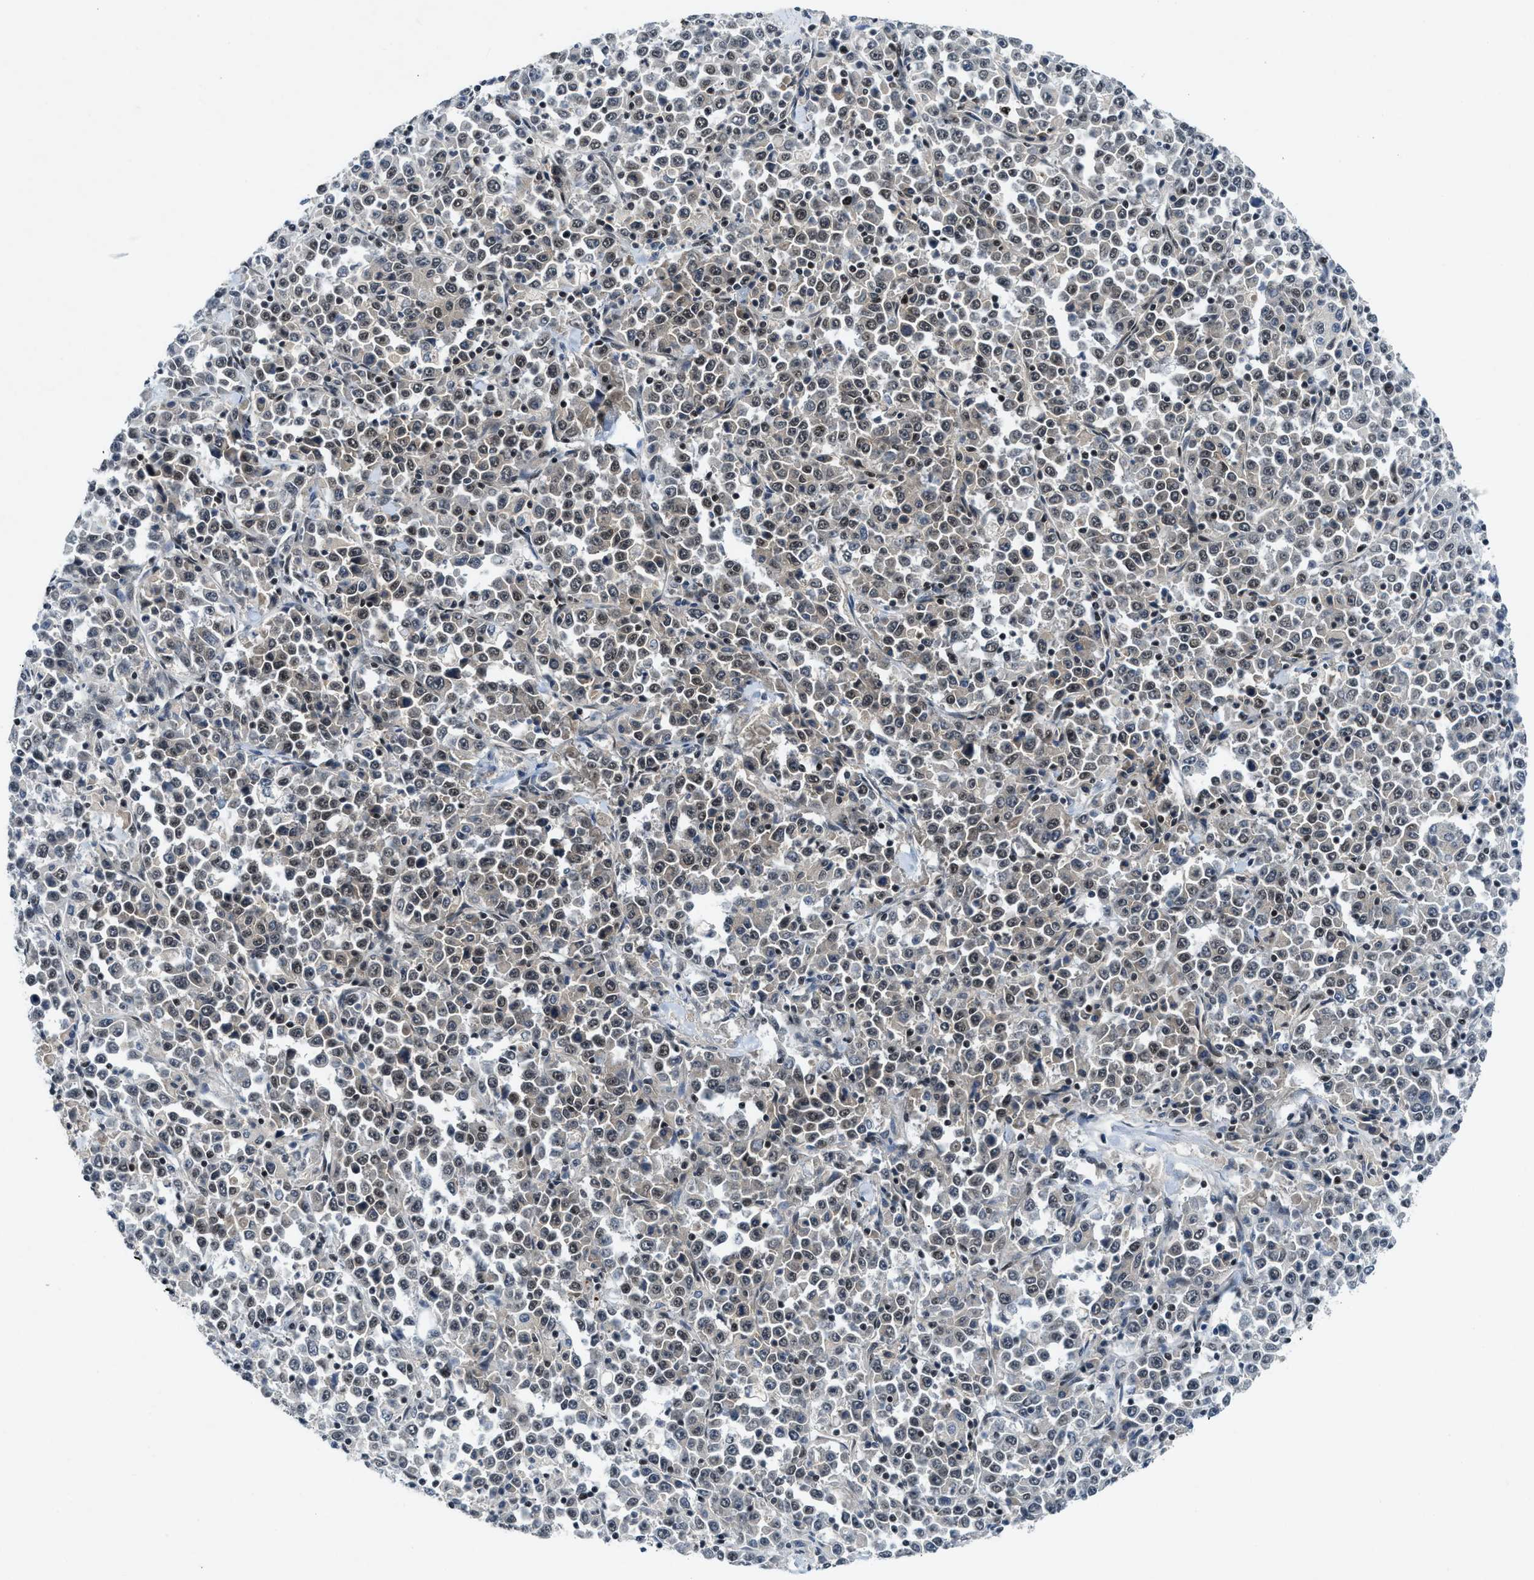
{"staining": {"intensity": "weak", "quantity": ">75%", "location": "nuclear"}, "tissue": "stomach cancer", "cell_type": "Tumor cells", "image_type": "cancer", "snomed": [{"axis": "morphology", "description": "Normal tissue, NOS"}, {"axis": "morphology", "description": "Adenocarcinoma, NOS"}, {"axis": "topography", "description": "Stomach, upper"}, {"axis": "topography", "description": "Stomach"}], "caption": "IHC staining of stomach cancer (adenocarcinoma), which exhibits low levels of weak nuclear expression in about >75% of tumor cells indicating weak nuclear protein staining. The staining was performed using DAB (3,3'-diaminobenzidine) (brown) for protein detection and nuclei were counterstained in hematoxylin (blue).", "gene": "NCOA1", "patient": {"sex": "male", "age": 59}}